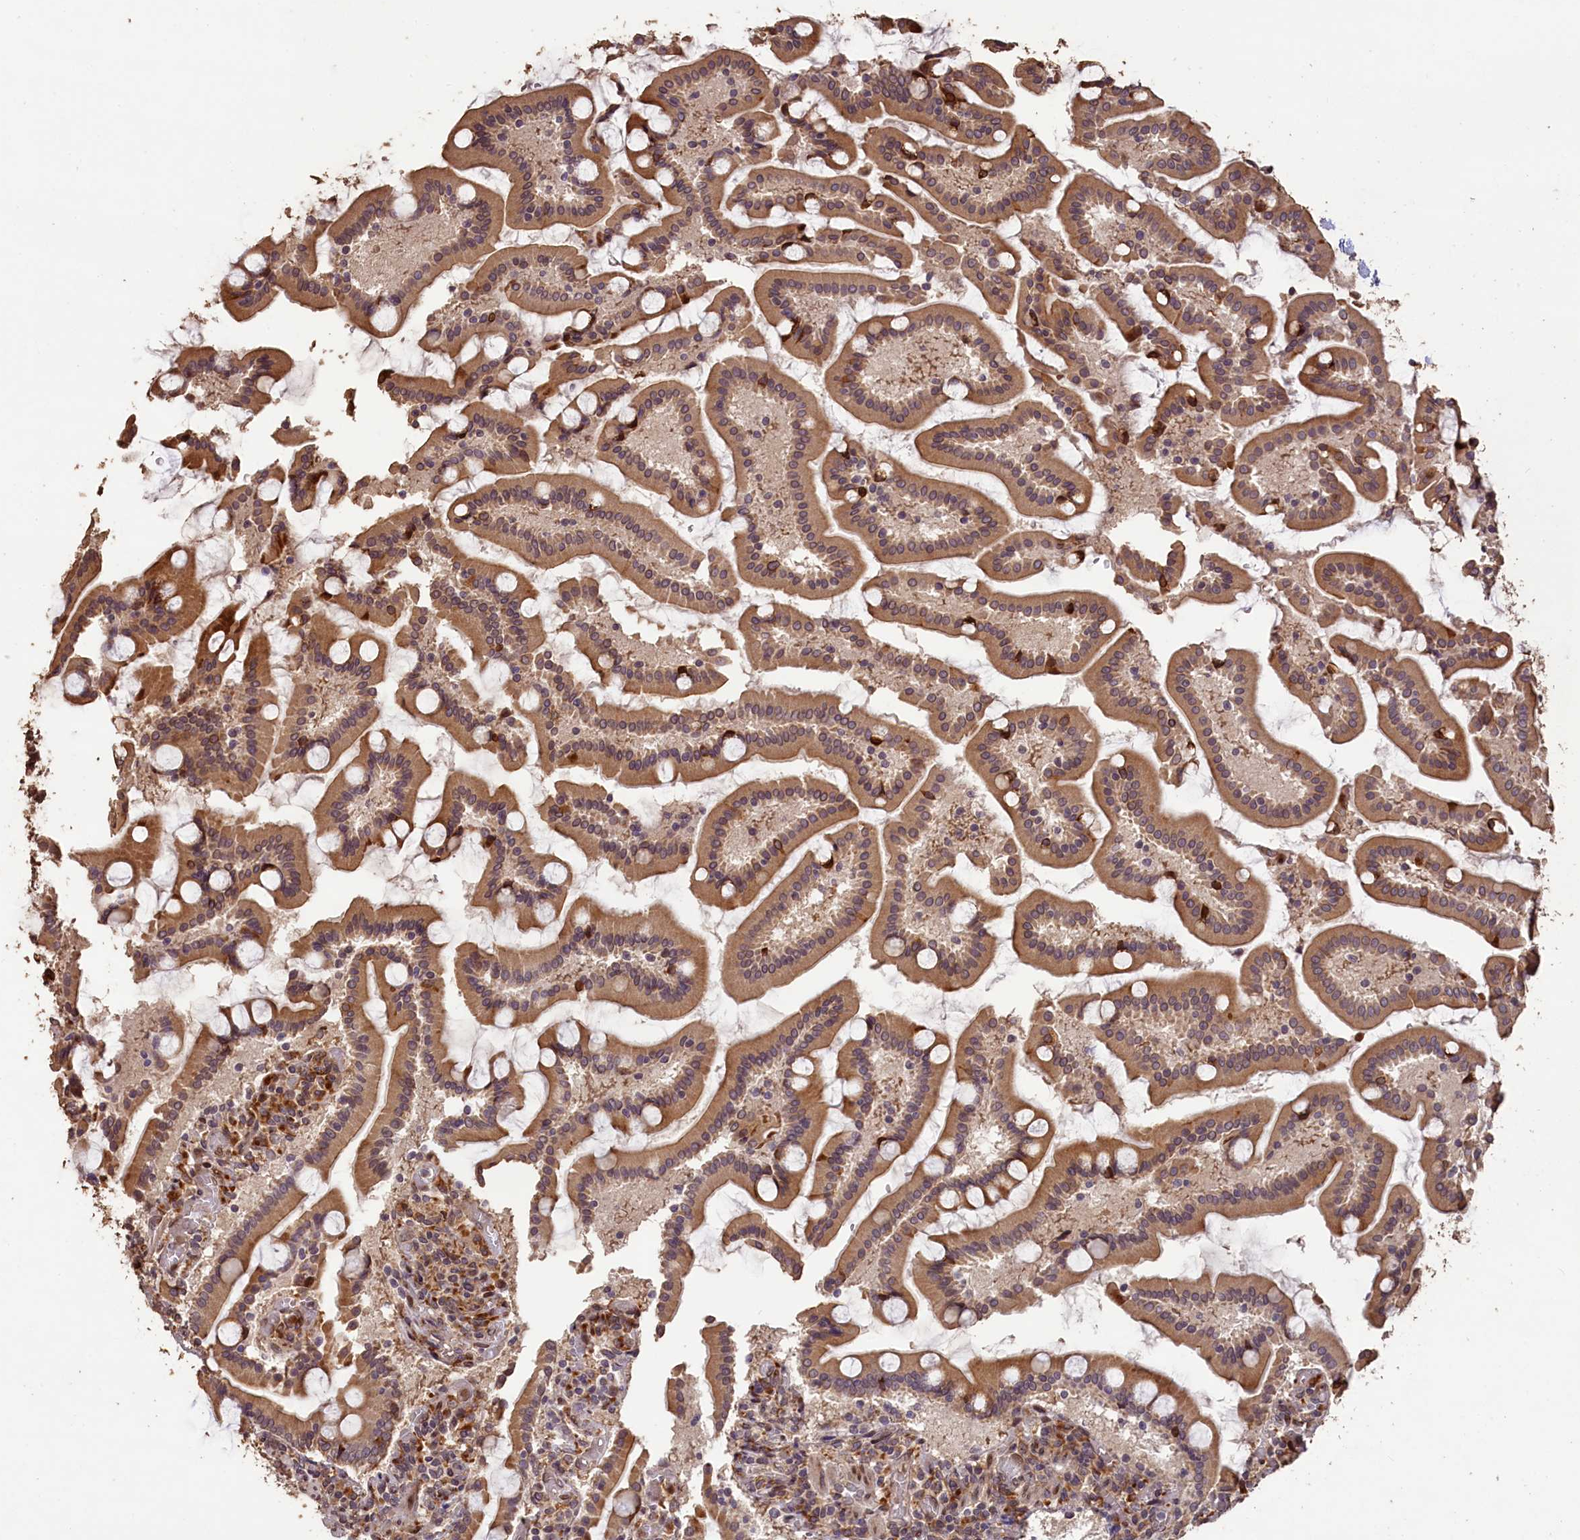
{"staining": {"intensity": "moderate", "quantity": ">75%", "location": "cytoplasmic/membranous"}, "tissue": "duodenum", "cell_type": "Glandular cells", "image_type": "normal", "snomed": [{"axis": "morphology", "description": "Normal tissue, NOS"}, {"axis": "topography", "description": "Duodenum"}], "caption": "Immunohistochemical staining of benign human duodenum demonstrates medium levels of moderate cytoplasmic/membranous staining in about >75% of glandular cells.", "gene": "SLC38A7", "patient": {"sex": "male", "age": 55}}